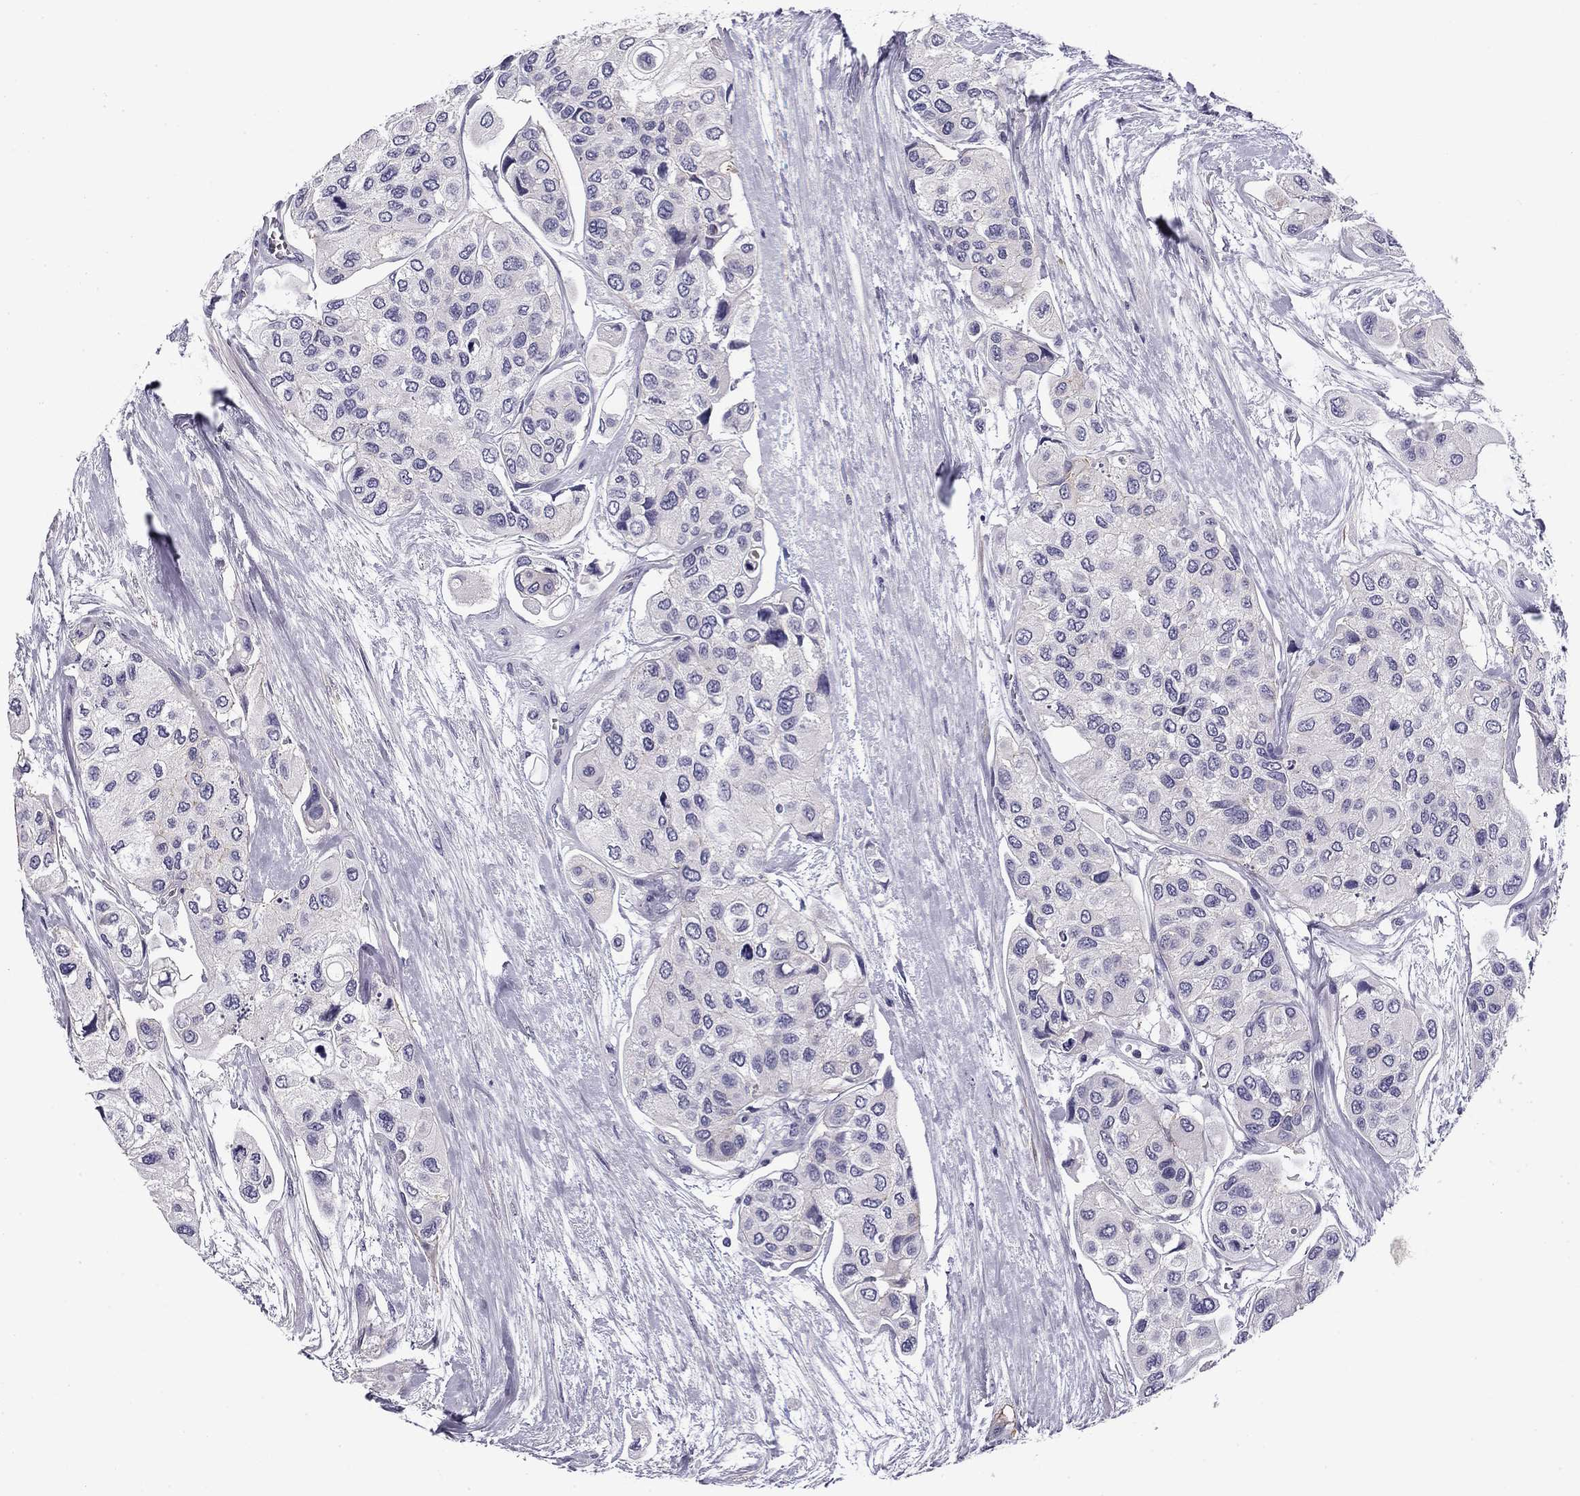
{"staining": {"intensity": "negative", "quantity": "none", "location": "none"}, "tissue": "urothelial cancer", "cell_type": "Tumor cells", "image_type": "cancer", "snomed": [{"axis": "morphology", "description": "Urothelial carcinoma, High grade"}, {"axis": "topography", "description": "Urinary bladder"}], "caption": "An immunohistochemistry image of high-grade urothelial carcinoma is shown. There is no staining in tumor cells of high-grade urothelial carcinoma. (DAB IHC, high magnification).", "gene": "FLNC", "patient": {"sex": "male", "age": 77}}